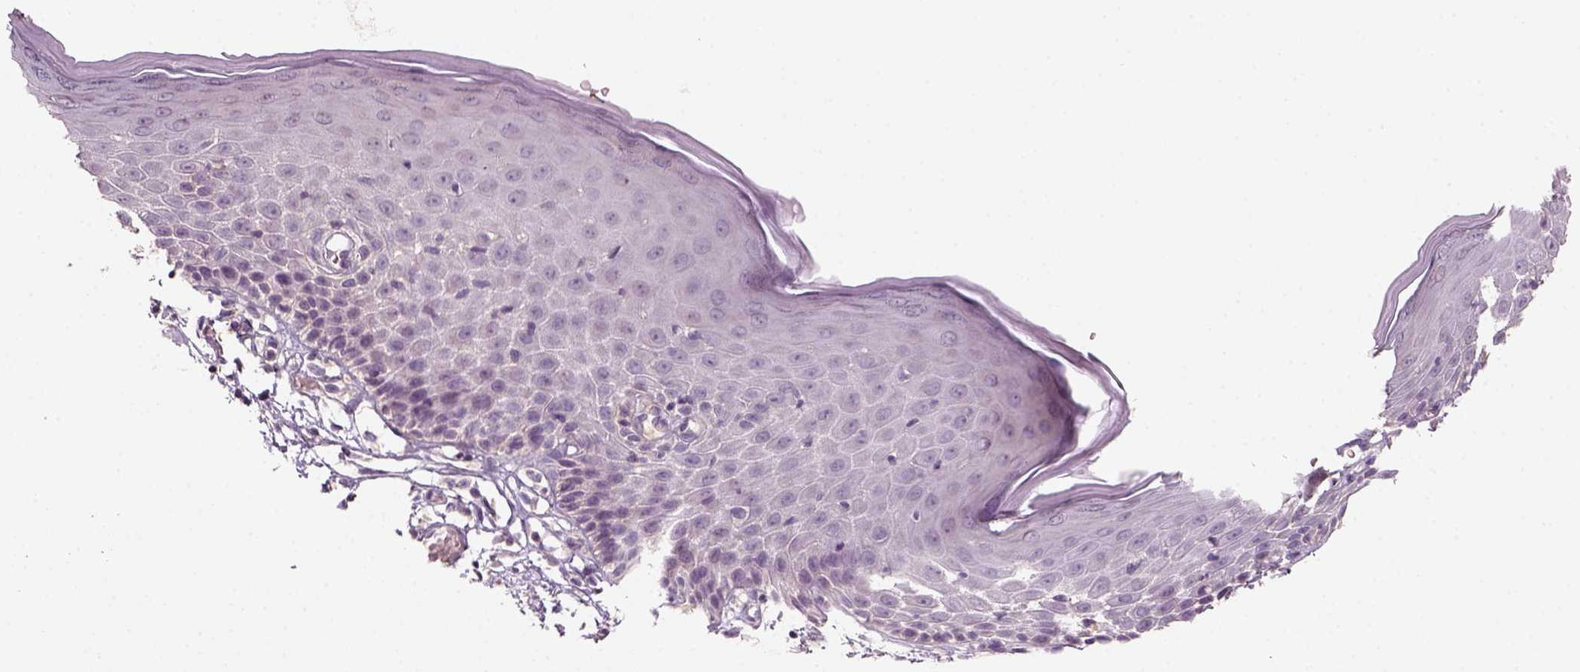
{"staining": {"intensity": "weak", "quantity": "<25%", "location": "cytoplasmic/membranous"}, "tissue": "skin", "cell_type": "Epidermal cells", "image_type": "normal", "snomed": [{"axis": "morphology", "description": "Normal tissue, NOS"}, {"axis": "topography", "description": "Vulva"}], "caption": "Immunohistochemistry (IHC) of unremarkable human skin reveals no positivity in epidermal cells. (Stains: DAB IHC with hematoxylin counter stain, Microscopy: brightfield microscopy at high magnification).", "gene": "AQP9", "patient": {"sex": "female", "age": 68}}